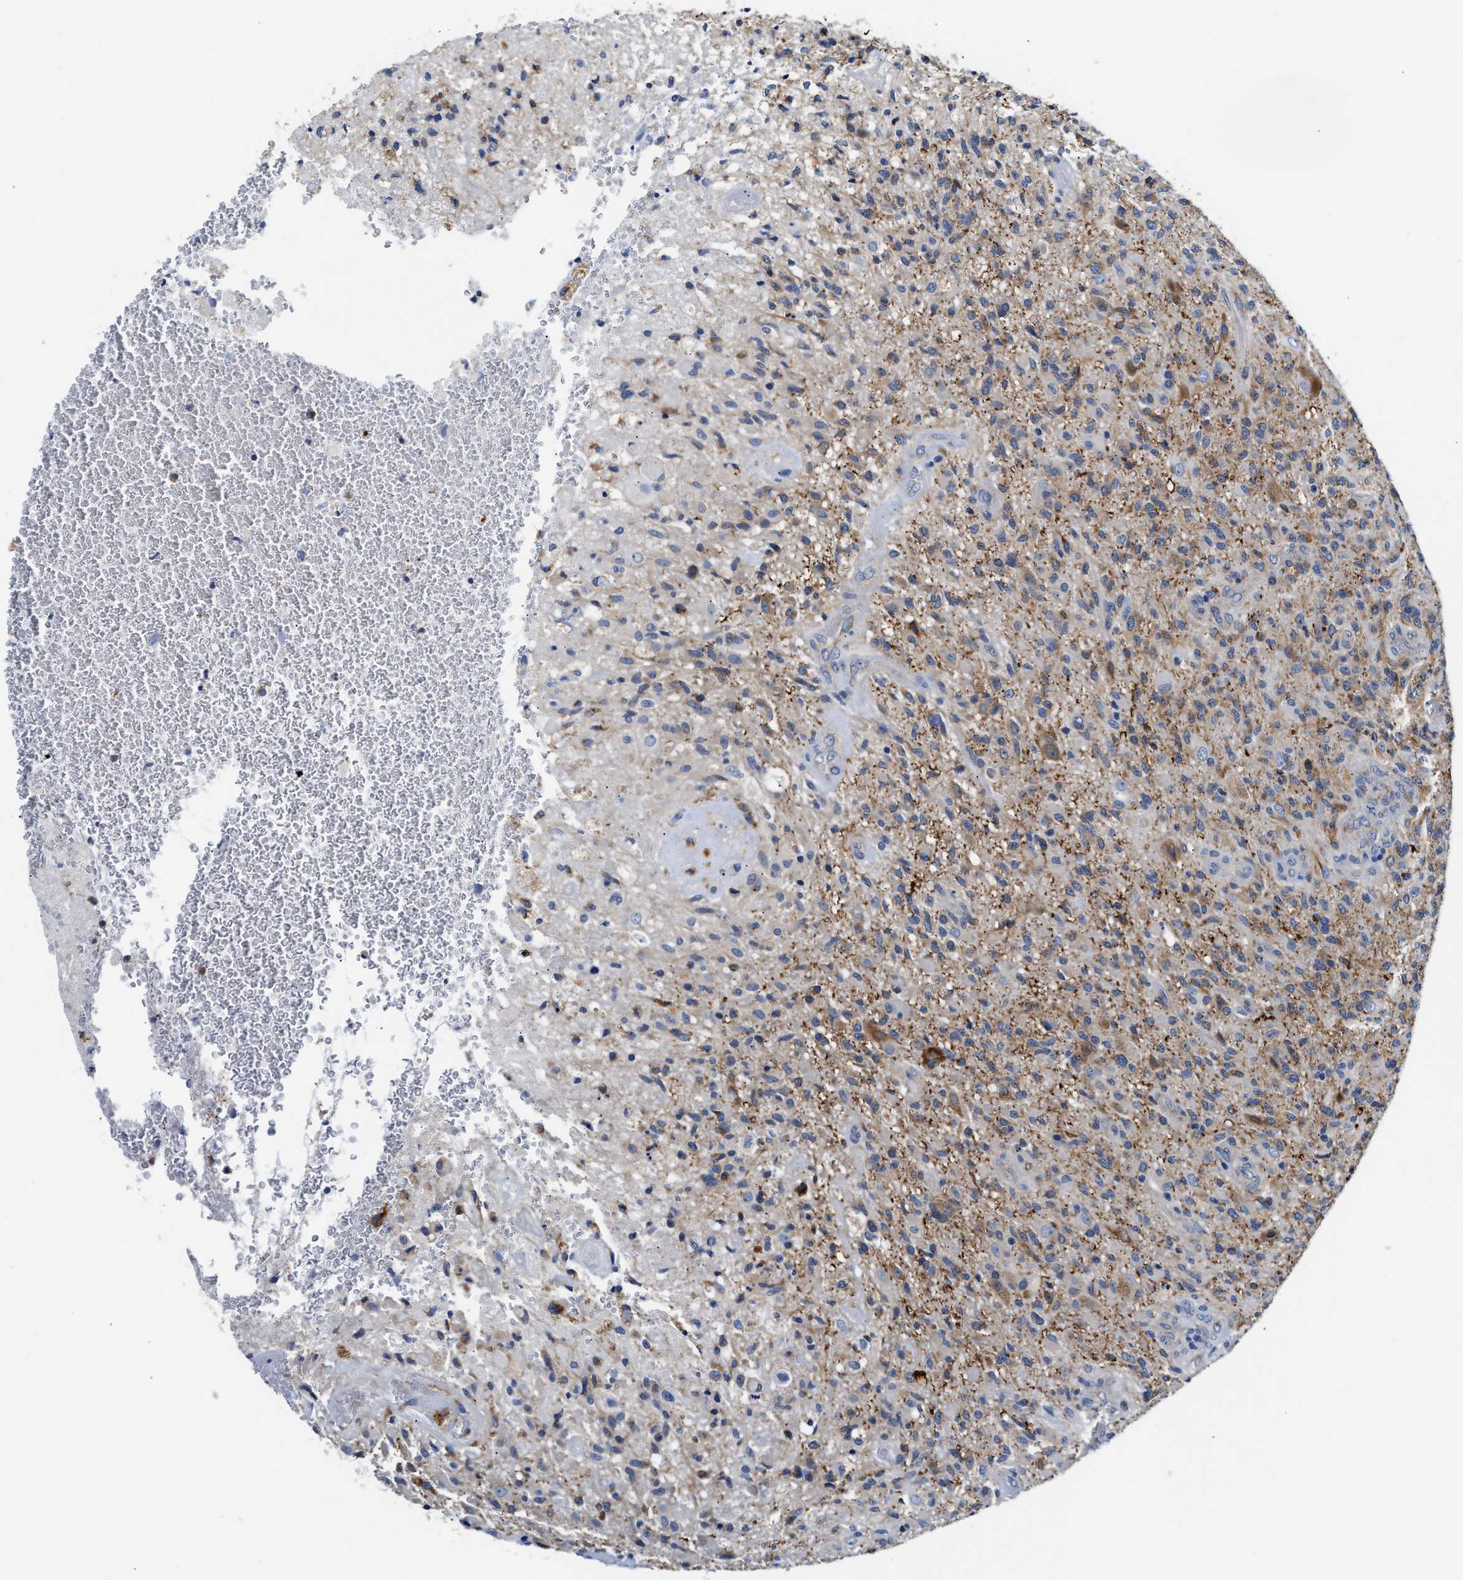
{"staining": {"intensity": "moderate", "quantity": "25%-75%", "location": "cytoplasmic/membranous"}, "tissue": "glioma", "cell_type": "Tumor cells", "image_type": "cancer", "snomed": [{"axis": "morphology", "description": "Glioma, malignant, High grade"}, {"axis": "topography", "description": "Brain"}], "caption": "There is medium levels of moderate cytoplasmic/membranous staining in tumor cells of malignant glioma (high-grade), as demonstrated by immunohistochemical staining (brown color).", "gene": "ACADVL", "patient": {"sex": "male", "age": 71}}